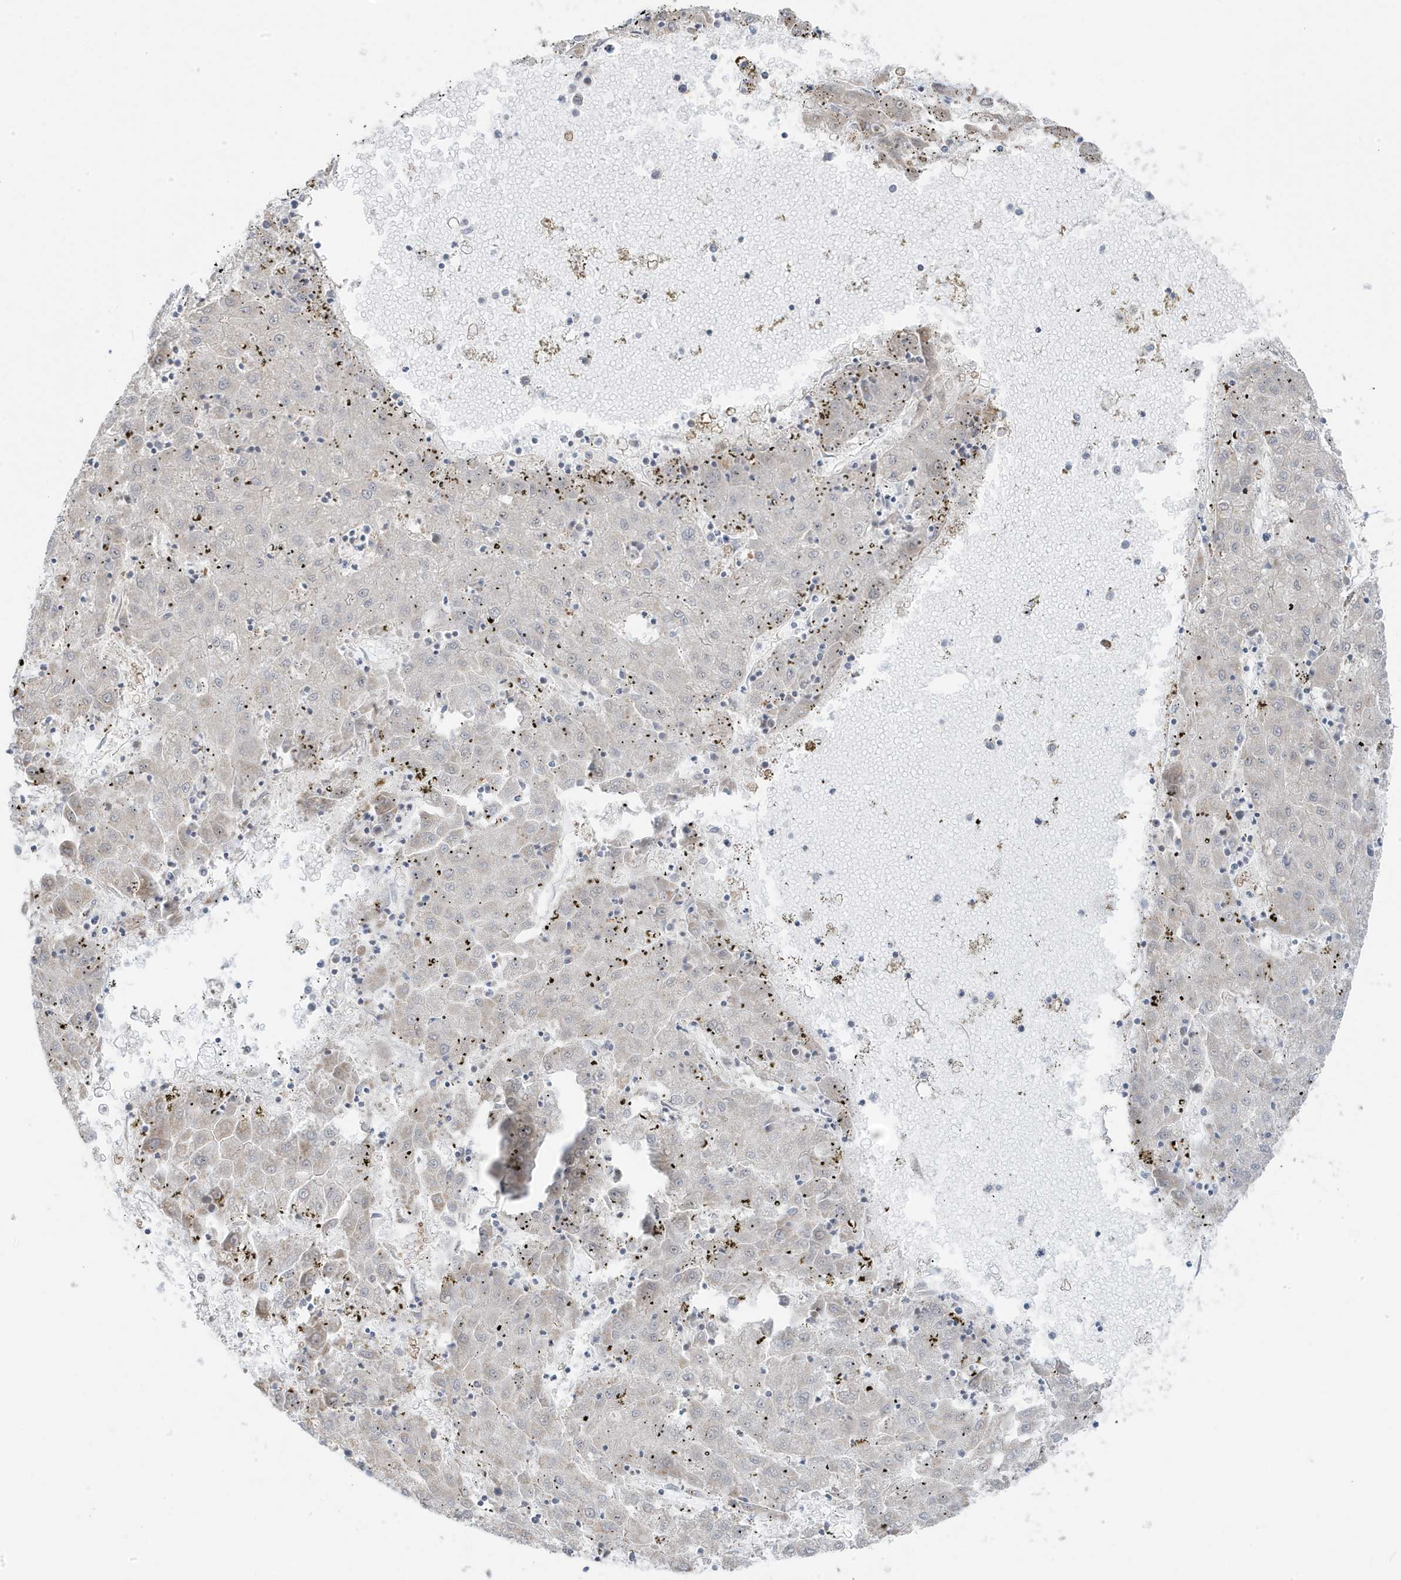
{"staining": {"intensity": "negative", "quantity": "none", "location": "none"}, "tissue": "liver cancer", "cell_type": "Tumor cells", "image_type": "cancer", "snomed": [{"axis": "morphology", "description": "Carcinoma, Hepatocellular, NOS"}, {"axis": "topography", "description": "Liver"}], "caption": "Immunohistochemistry micrograph of liver cancer stained for a protein (brown), which shows no staining in tumor cells.", "gene": "TSEN15", "patient": {"sex": "male", "age": 72}}